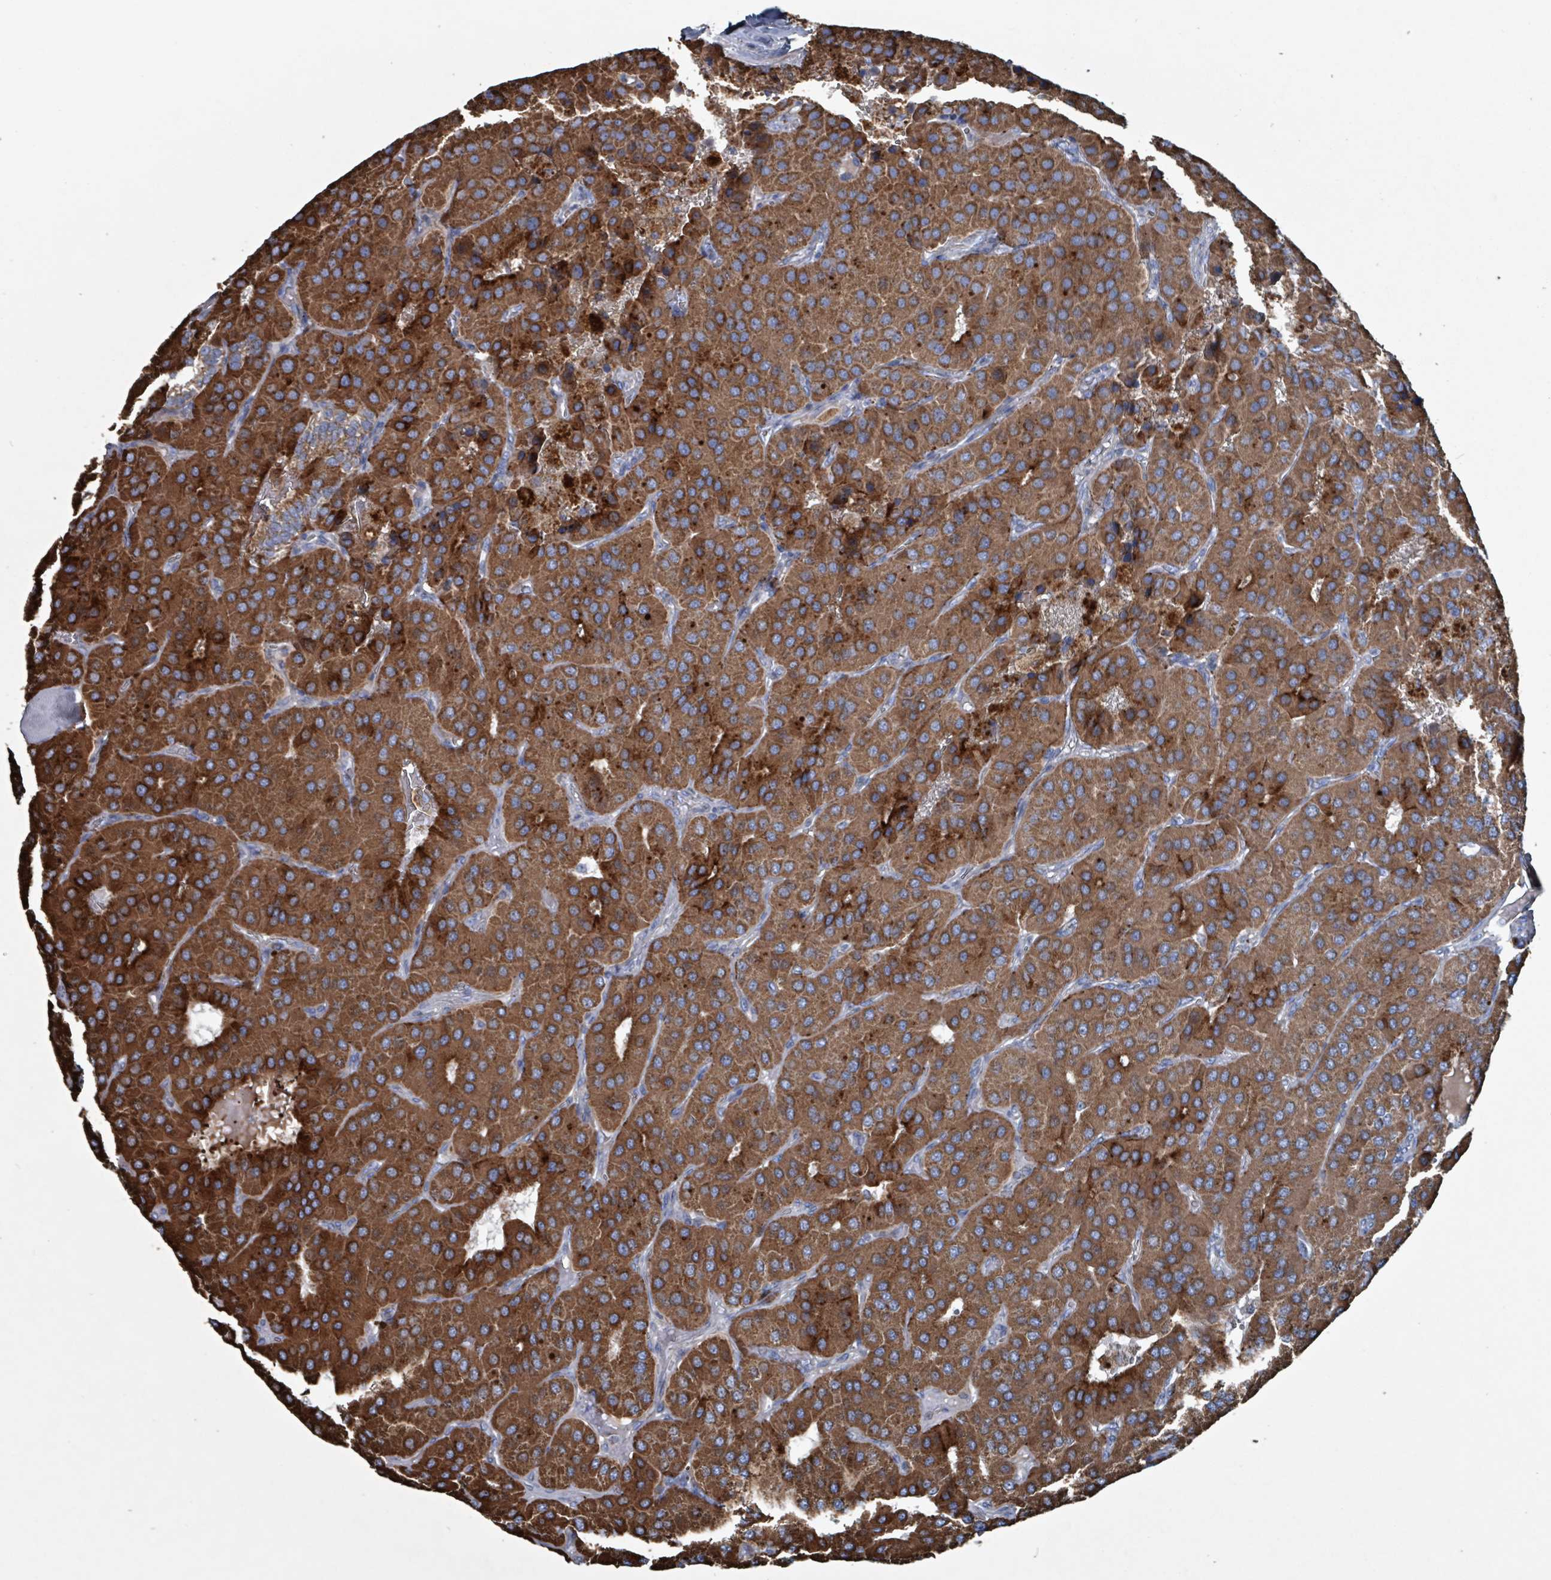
{"staining": {"intensity": "strong", "quantity": ">75%", "location": "cytoplasmic/membranous"}, "tissue": "parathyroid gland", "cell_type": "Glandular cells", "image_type": "normal", "snomed": [{"axis": "morphology", "description": "Normal tissue, NOS"}, {"axis": "morphology", "description": "Adenoma, NOS"}, {"axis": "topography", "description": "Parathyroid gland"}], "caption": "Strong cytoplasmic/membranous protein staining is seen in approximately >75% of glandular cells in parathyroid gland.", "gene": "ABHD18", "patient": {"sex": "female", "age": 86}}